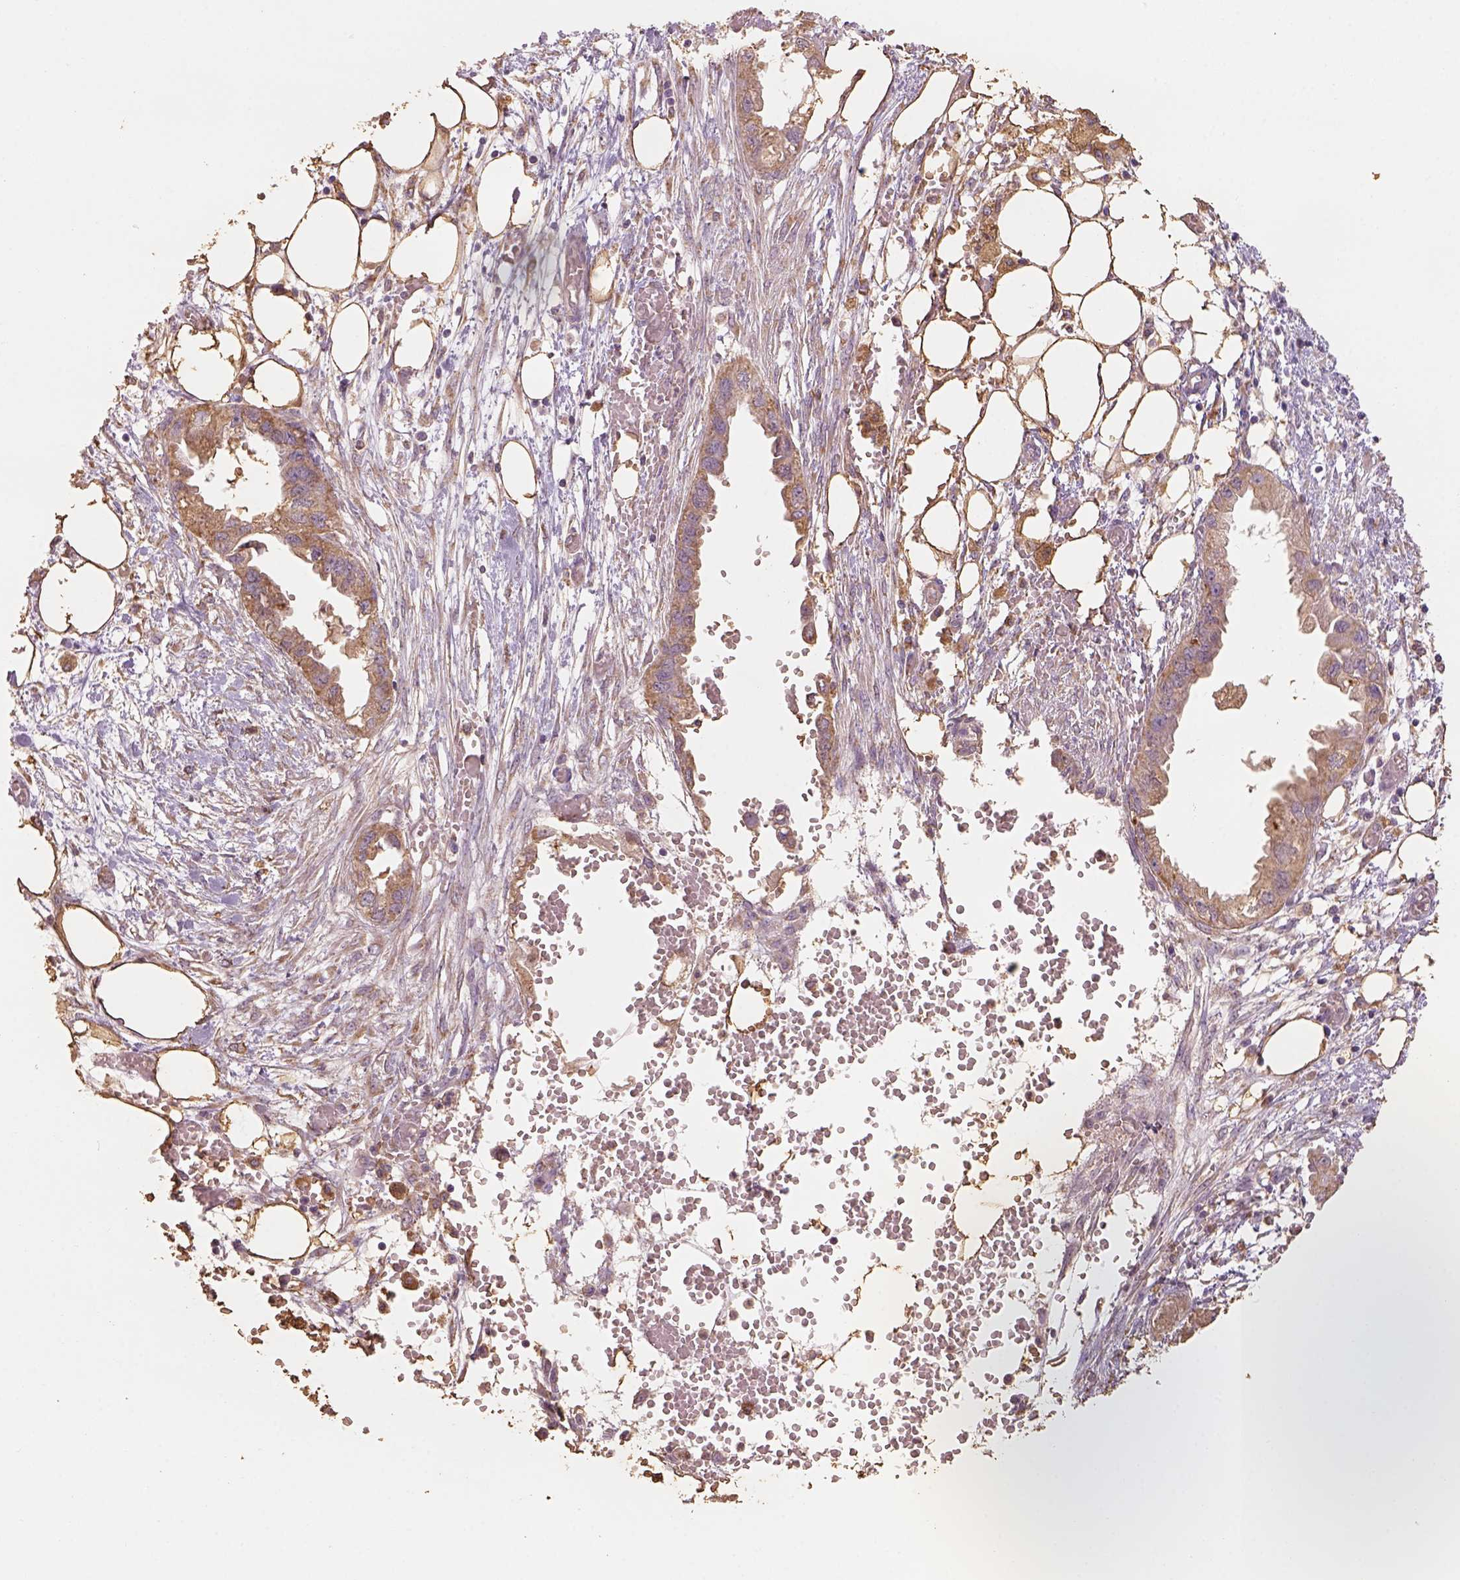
{"staining": {"intensity": "moderate", "quantity": ">75%", "location": "cytoplasmic/membranous"}, "tissue": "endometrial cancer", "cell_type": "Tumor cells", "image_type": "cancer", "snomed": [{"axis": "morphology", "description": "Adenocarcinoma, NOS"}, {"axis": "morphology", "description": "Adenocarcinoma, metastatic, NOS"}, {"axis": "topography", "description": "Adipose tissue"}, {"axis": "topography", "description": "Endometrium"}], "caption": "High-power microscopy captured an immunohistochemistry (IHC) histopathology image of endometrial cancer (adenocarcinoma), revealing moderate cytoplasmic/membranous expression in about >75% of tumor cells.", "gene": "AP2B1", "patient": {"sex": "female", "age": 67}}